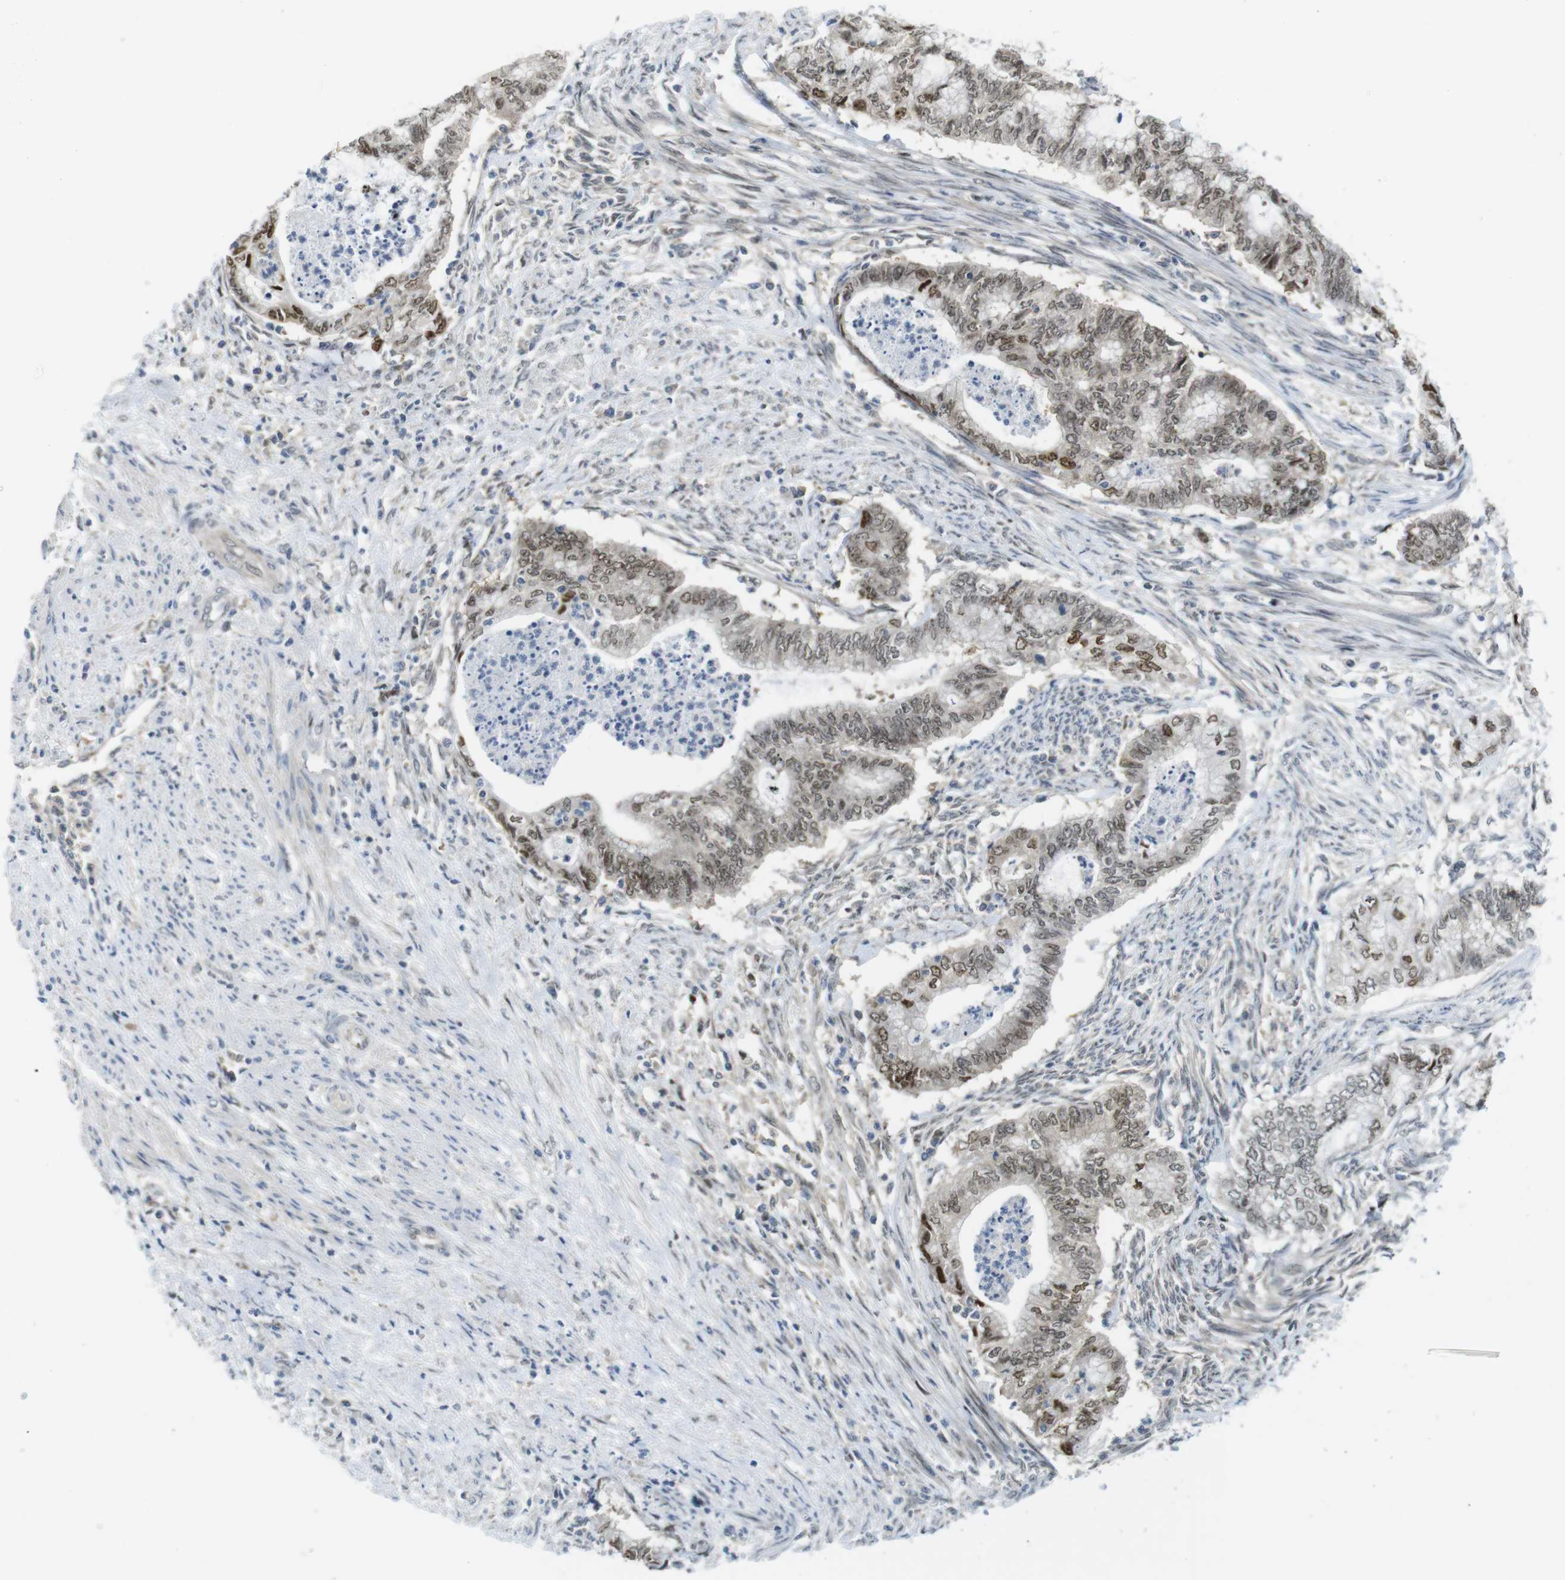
{"staining": {"intensity": "moderate", "quantity": "25%-75%", "location": "nuclear"}, "tissue": "endometrial cancer", "cell_type": "Tumor cells", "image_type": "cancer", "snomed": [{"axis": "morphology", "description": "Necrosis, NOS"}, {"axis": "morphology", "description": "Adenocarcinoma, NOS"}, {"axis": "topography", "description": "Endometrium"}], "caption": "High-magnification brightfield microscopy of endometrial cancer stained with DAB (brown) and counterstained with hematoxylin (blue). tumor cells exhibit moderate nuclear positivity is seen in about25%-75% of cells.", "gene": "RCC1", "patient": {"sex": "female", "age": 79}}